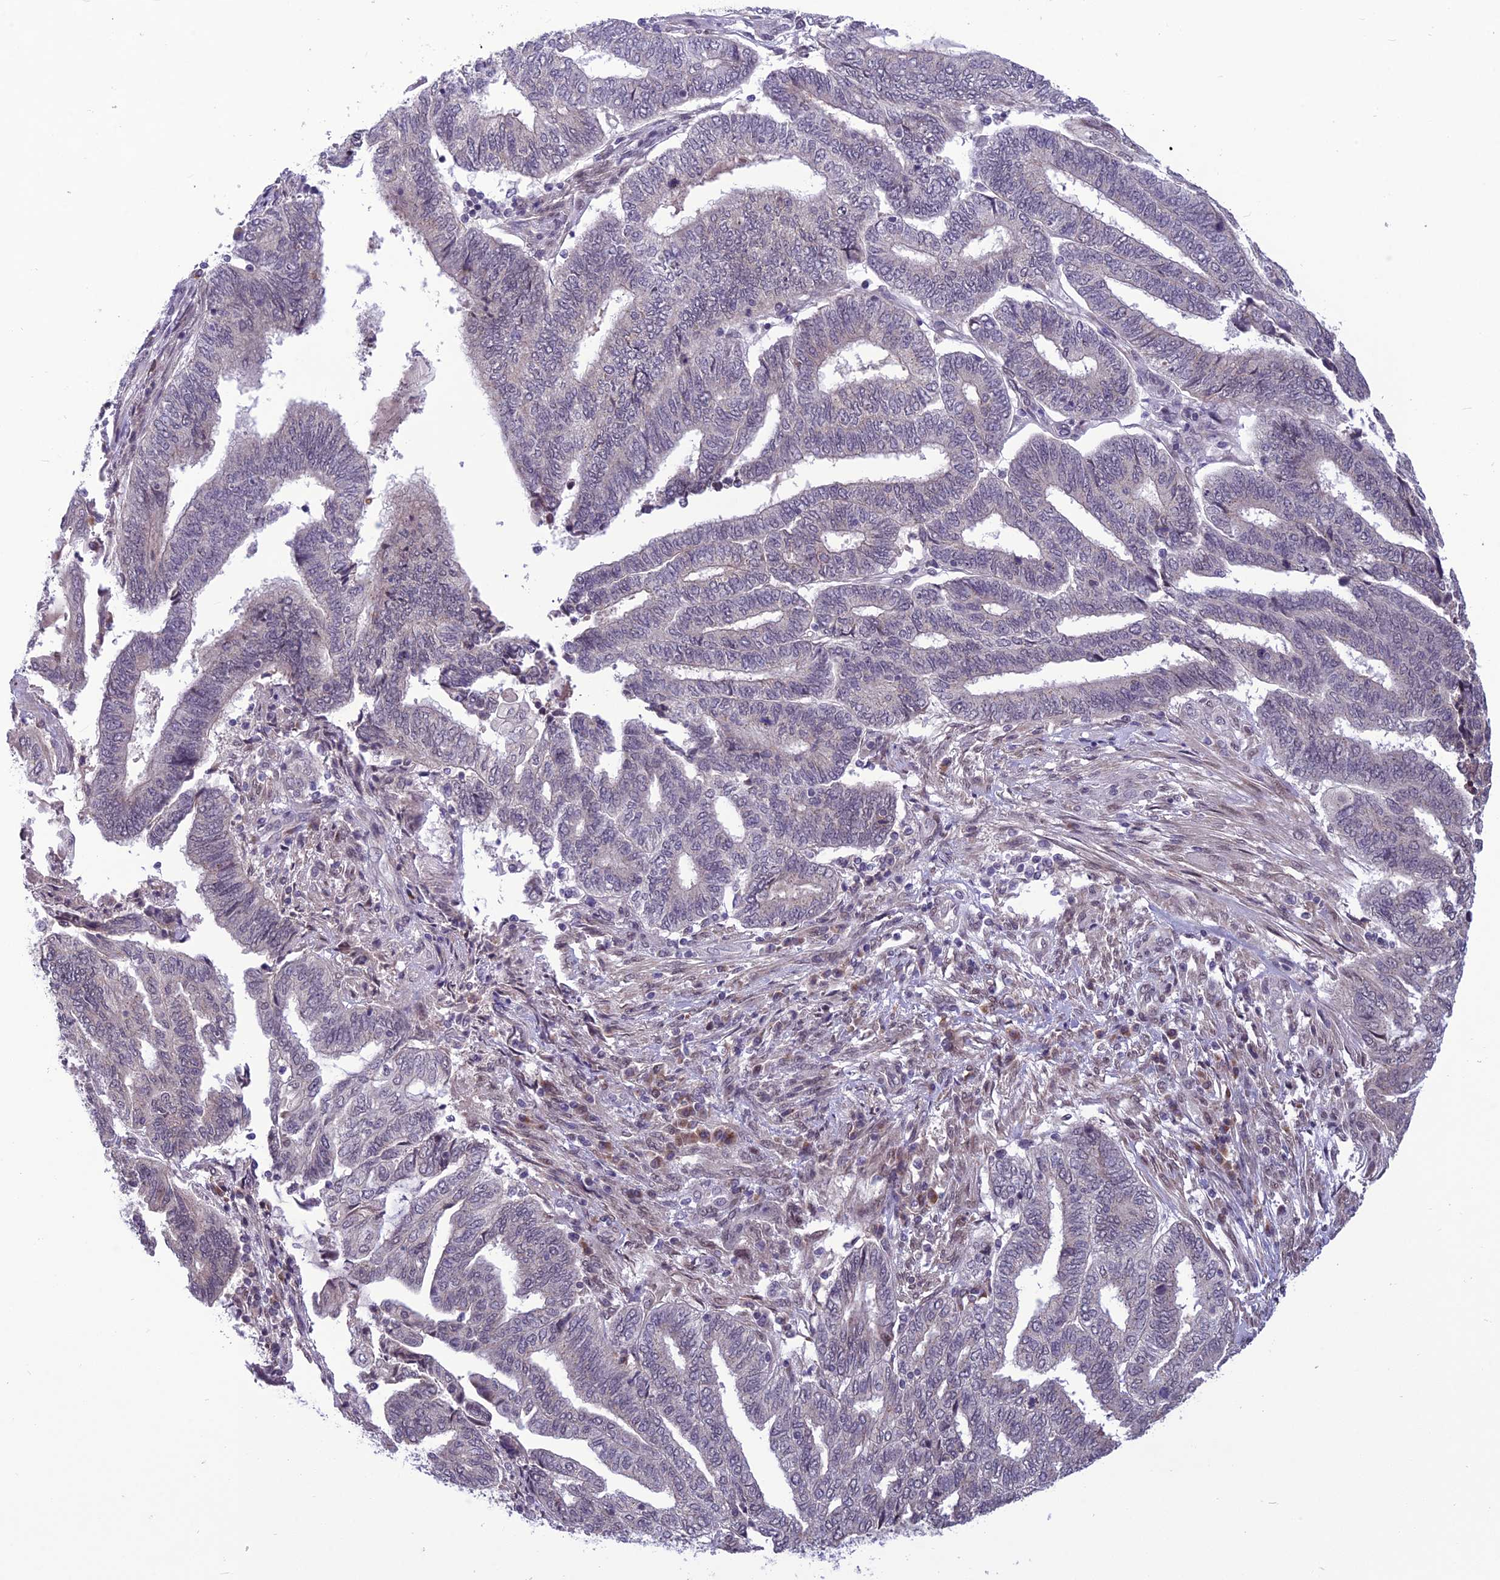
{"staining": {"intensity": "negative", "quantity": "none", "location": "none"}, "tissue": "endometrial cancer", "cell_type": "Tumor cells", "image_type": "cancer", "snomed": [{"axis": "morphology", "description": "Adenocarcinoma, NOS"}, {"axis": "topography", "description": "Uterus"}, {"axis": "topography", "description": "Endometrium"}], "caption": "Endometrial adenocarcinoma stained for a protein using IHC demonstrates no staining tumor cells.", "gene": "FBRS", "patient": {"sex": "female", "age": 70}}